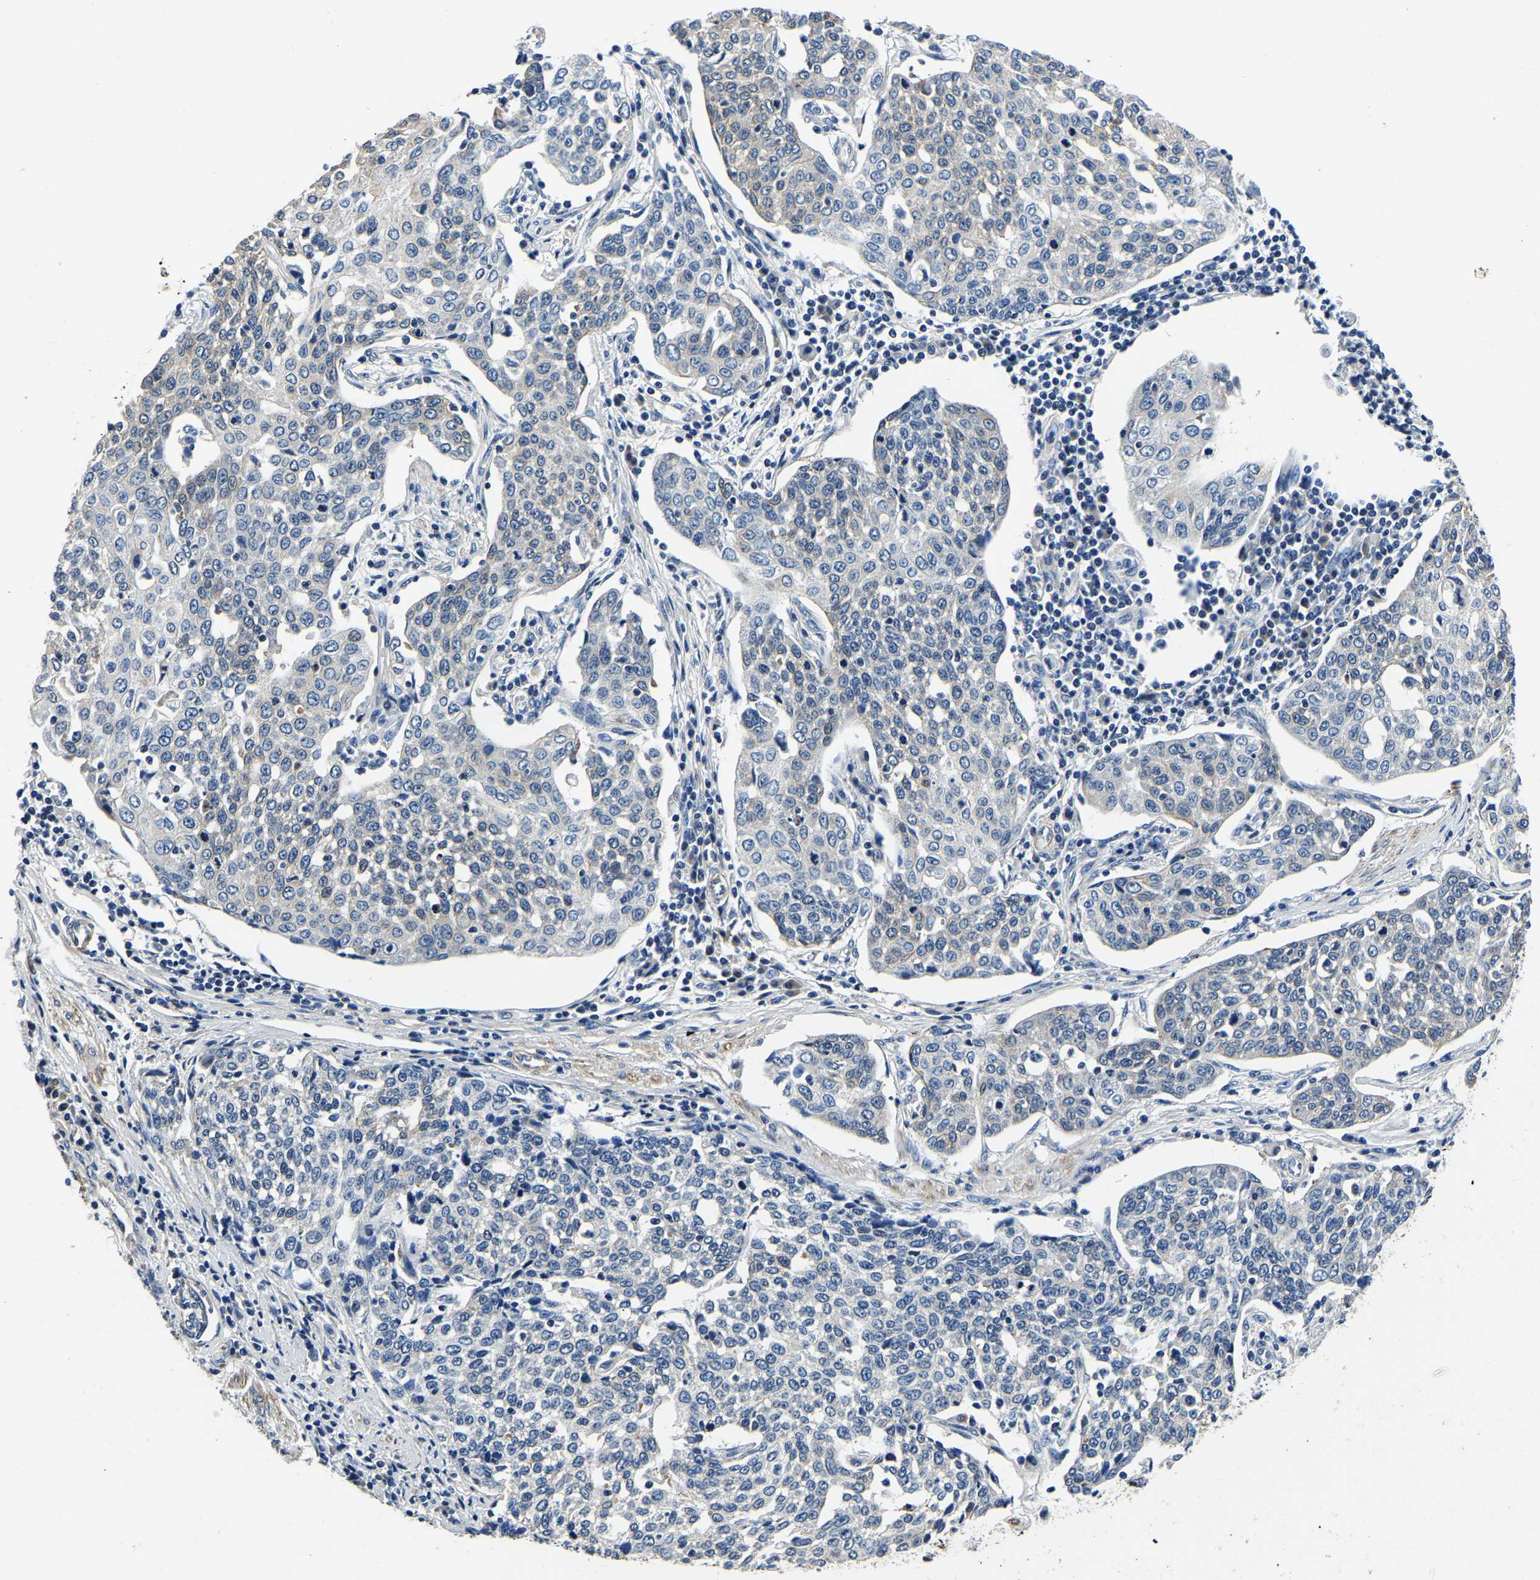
{"staining": {"intensity": "negative", "quantity": "none", "location": "none"}, "tissue": "cervical cancer", "cell_type": "Tumor cells", "image_type": "cancer", "snomed": [{"axis": "morphology", "description": "Squamous cell carcinoma, NOS"}, {"axis": "topography", "description": "Cervix"}], "caption": "IHC photomicrograph of cervical cancer stained for a protein (brown), which exhibits no expression in tumor cells.", "gene": "KCTD17", "patient": {"sex": "female", "age": 34}}